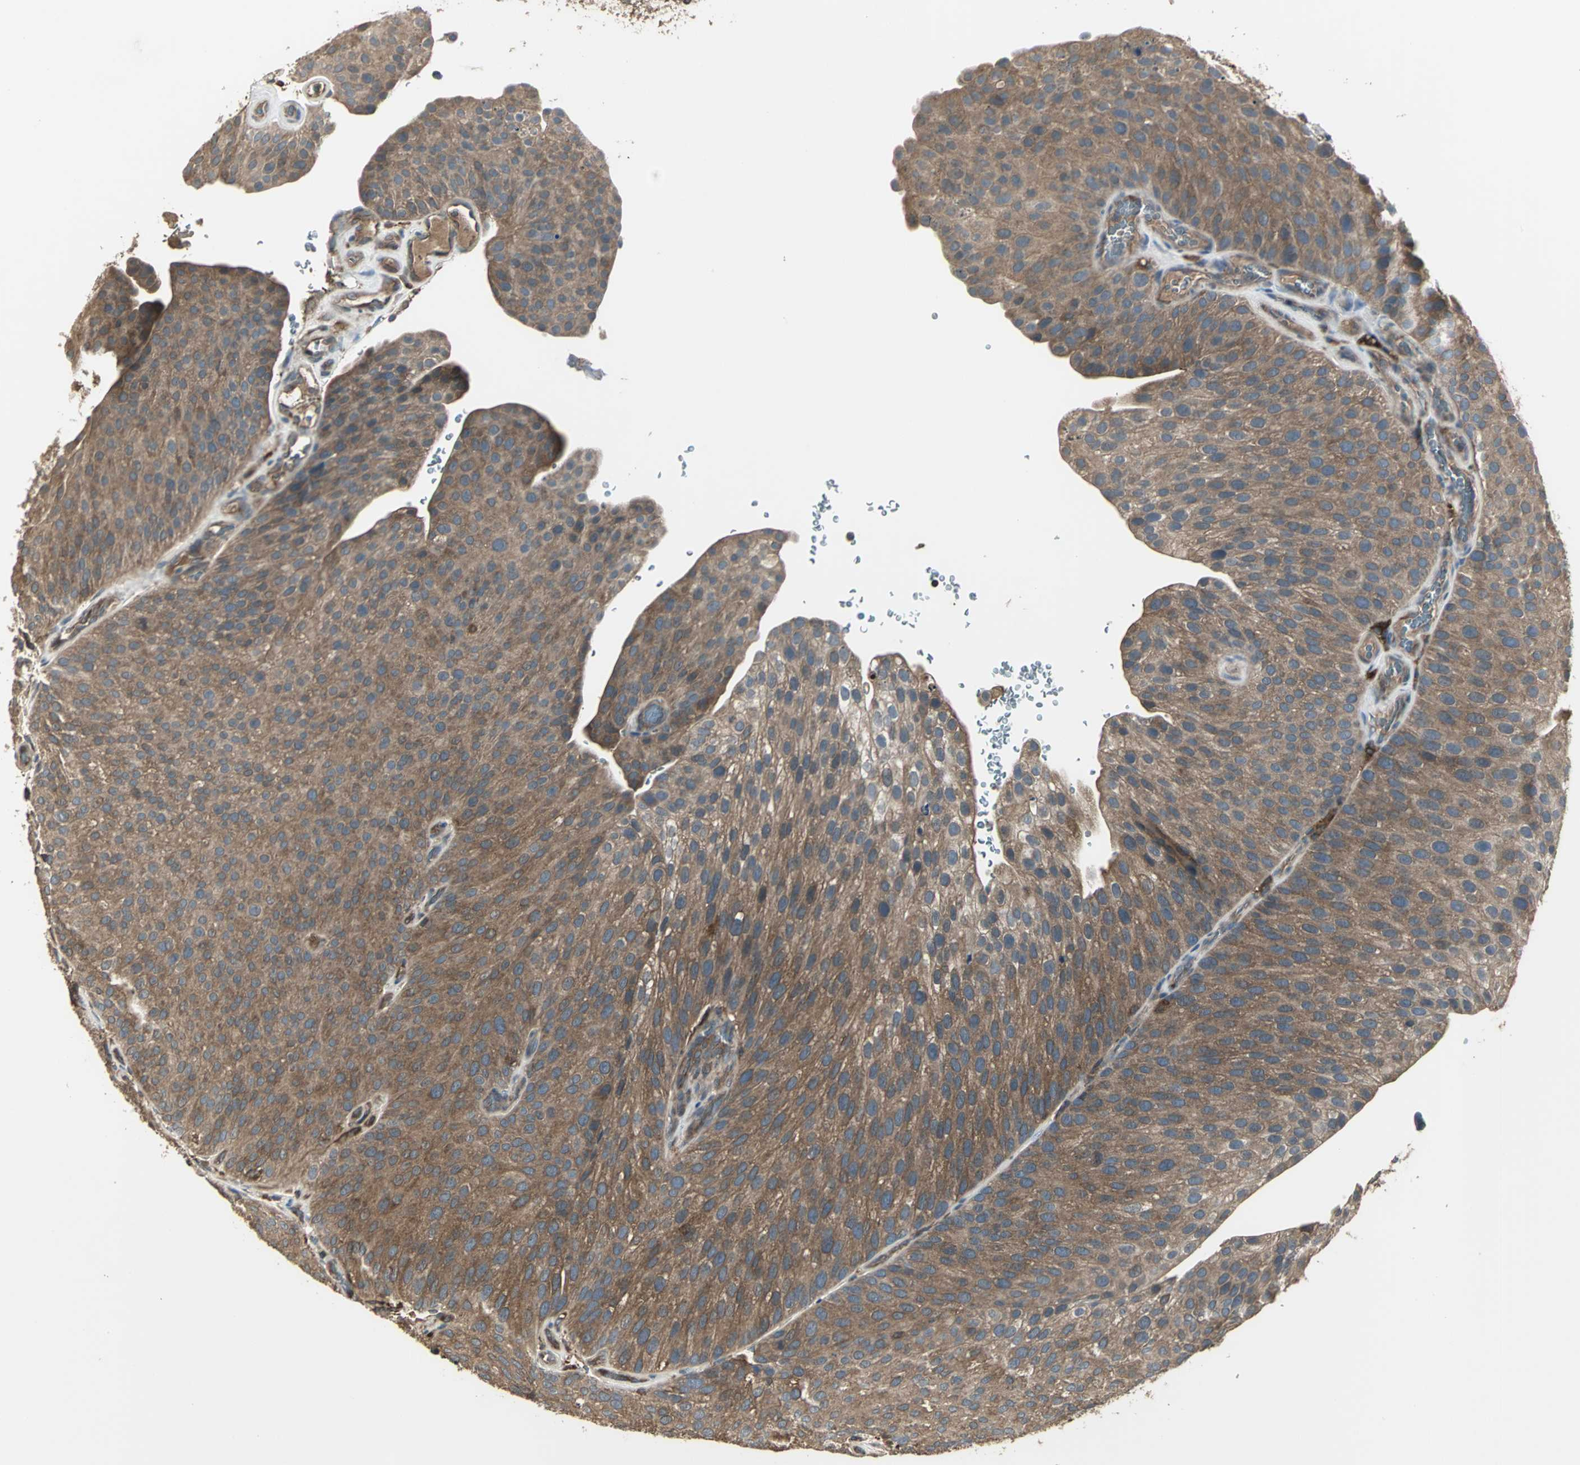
{"staining": {"intensity": "moderate", "quantity": ">75%", "location": "cytoplasmic/membranous"}, "tissue": "urothelial cancer", "cell_type": "Tumor cells", "image_type": "cancer", "snomed": [{"axis": "morphology", "description": "Urothelial carcinoma, Low grade"}, {"axis": "topography", "description": "Smooth muscle"}, {"axis": "topography", "description": "Urinary bladder"}], "caption": "This is an image of IHC staining of low-grade urothelial carcinoma, which shows moderate staining in the cytoplasmic/membranous of tumor cells.", "gene": "PRXL2B", "patient": {"sex": "male", "age": 60}}